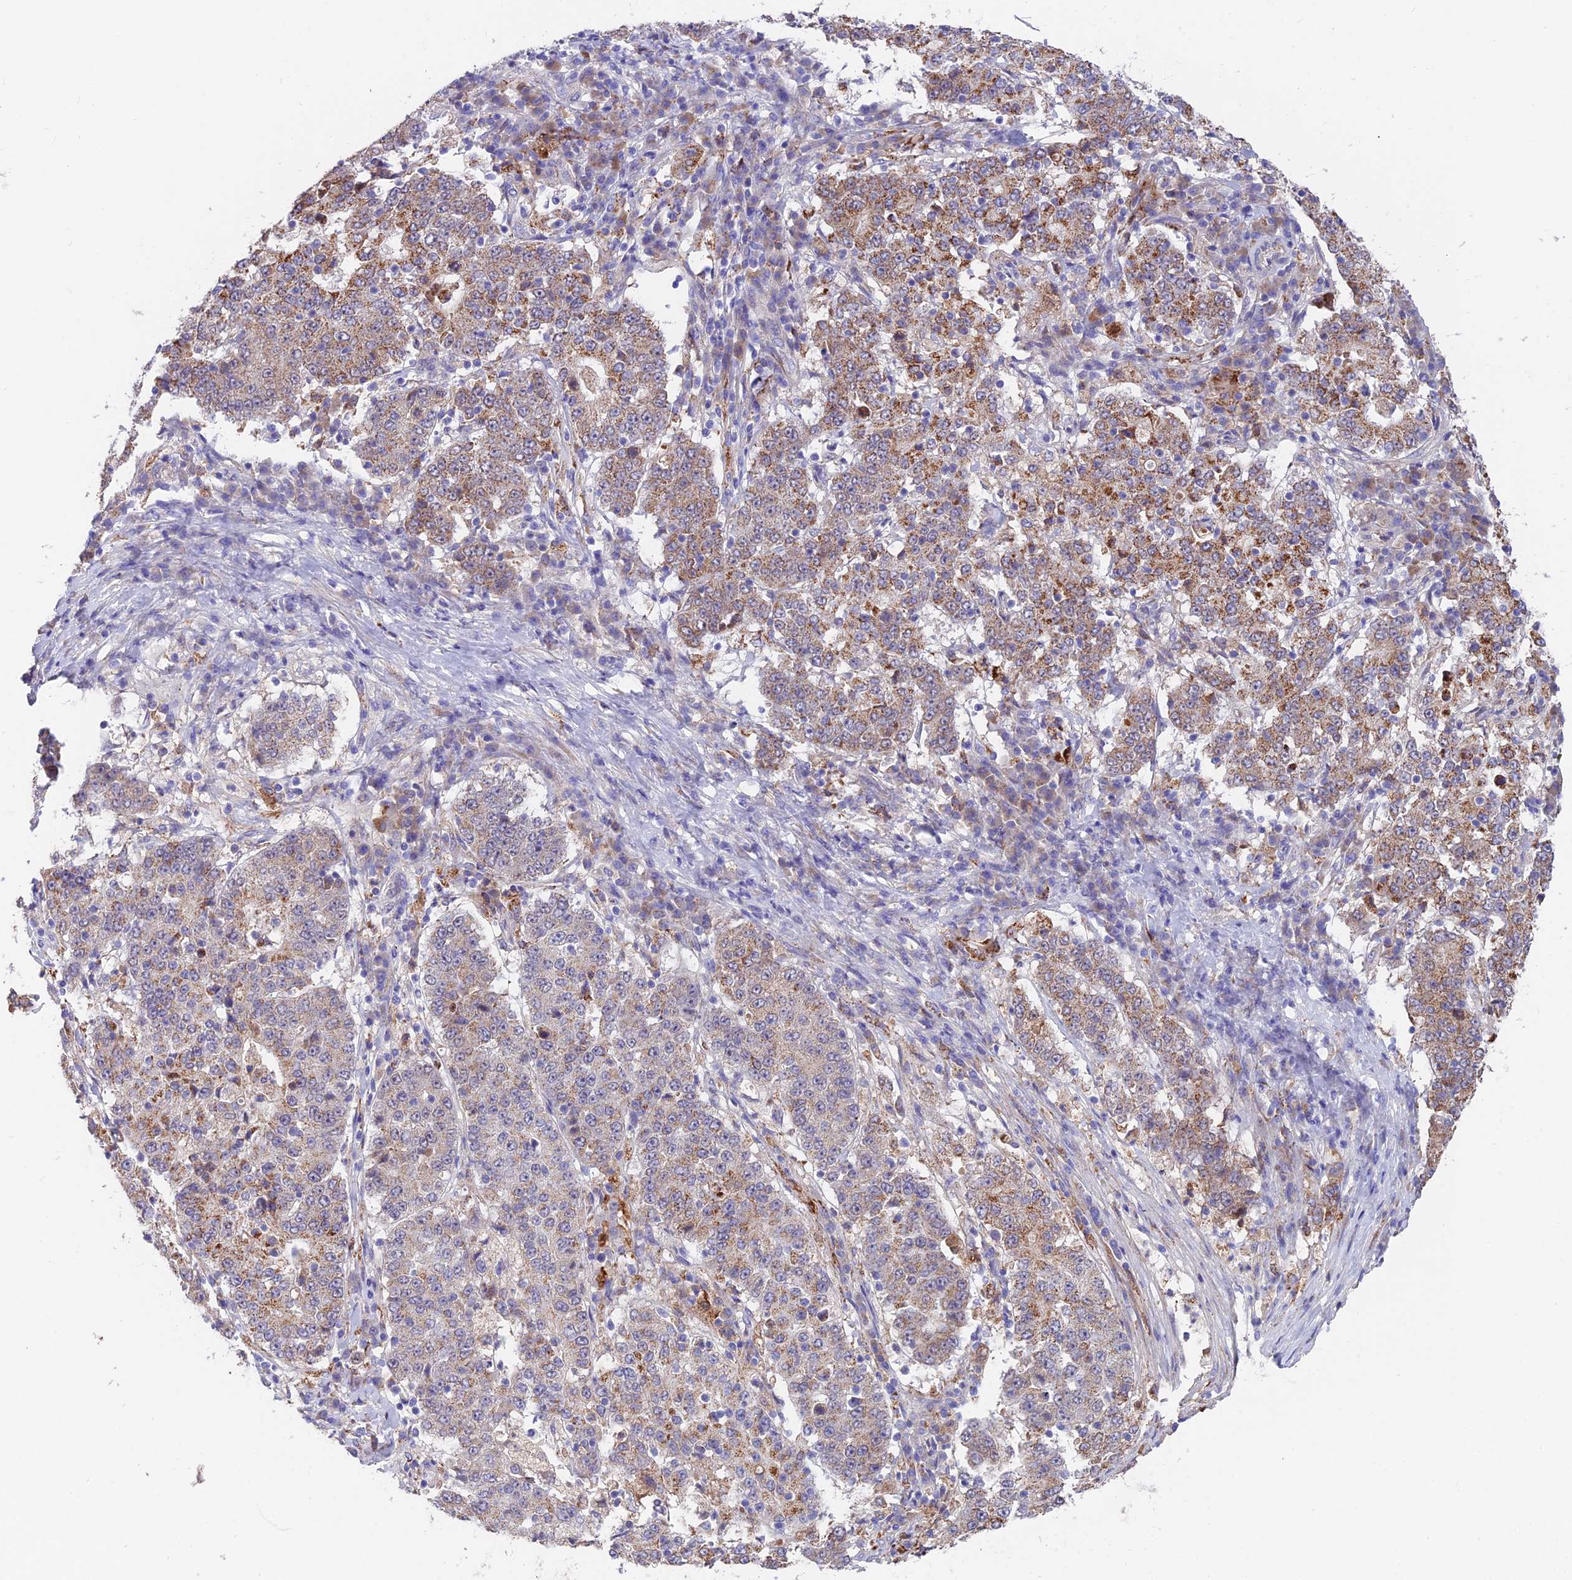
{"staining": {"intensity": "moderate", "quantity": "25%-75%", "location": "cytoplasmic/membranous"}, "tissue": "stomach cancer", "cell_type": "Tumor cells", "image_type": "cancer", "snomed": [{"axis": "morphology", "description": "Adenocarcinoma, NOS"}, {"axis": "topography", "description": "Stomach"}], "caption": "Stomach cancer was stained to show a protein in brown. There is medium levels of moderate cytoplasmic/membranous expression in approximately 25%-75% of tumor cells.", "gene": "TIGD6", "patient": {"sex": "male", "age": 59}}